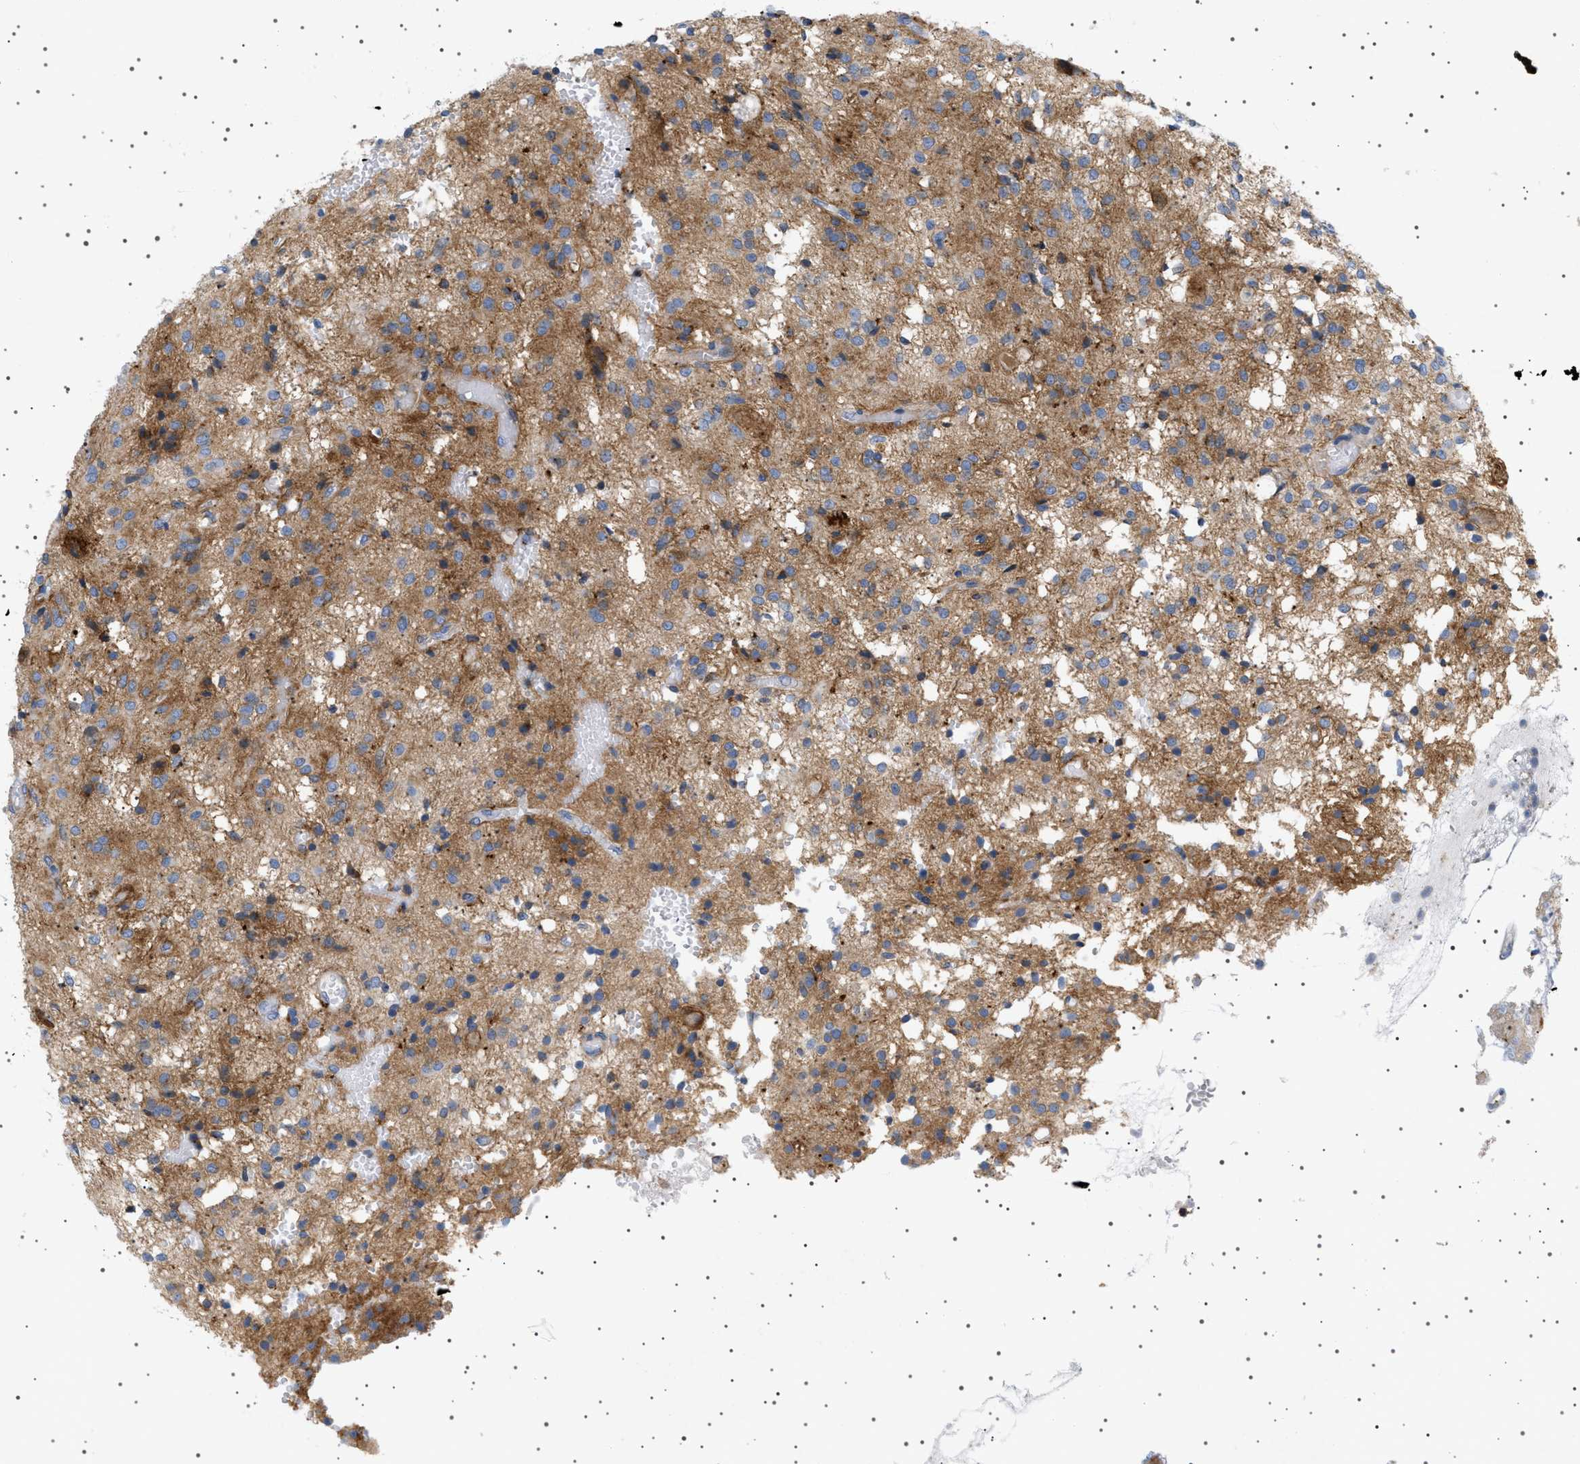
{"staining": {"intensity": "moderate", "quantity": ">75%", "location": "cytoplasmic/membranous"}, "tissue": "glioma", "cell_type": "Tumor cells", "image_type": "cancer", "snomed": [{"axis": "morphology", "description": "Glioma, malignant, High grade"}, {"axis": "topography", "description": "Brain"}], "caption": "Tumor cells display moderate cytoplasmic/membranous expression in approximately >75% of cells in glioma.", "gene": "ADCY10", "patient": {"sex": "female", "age": 59}}